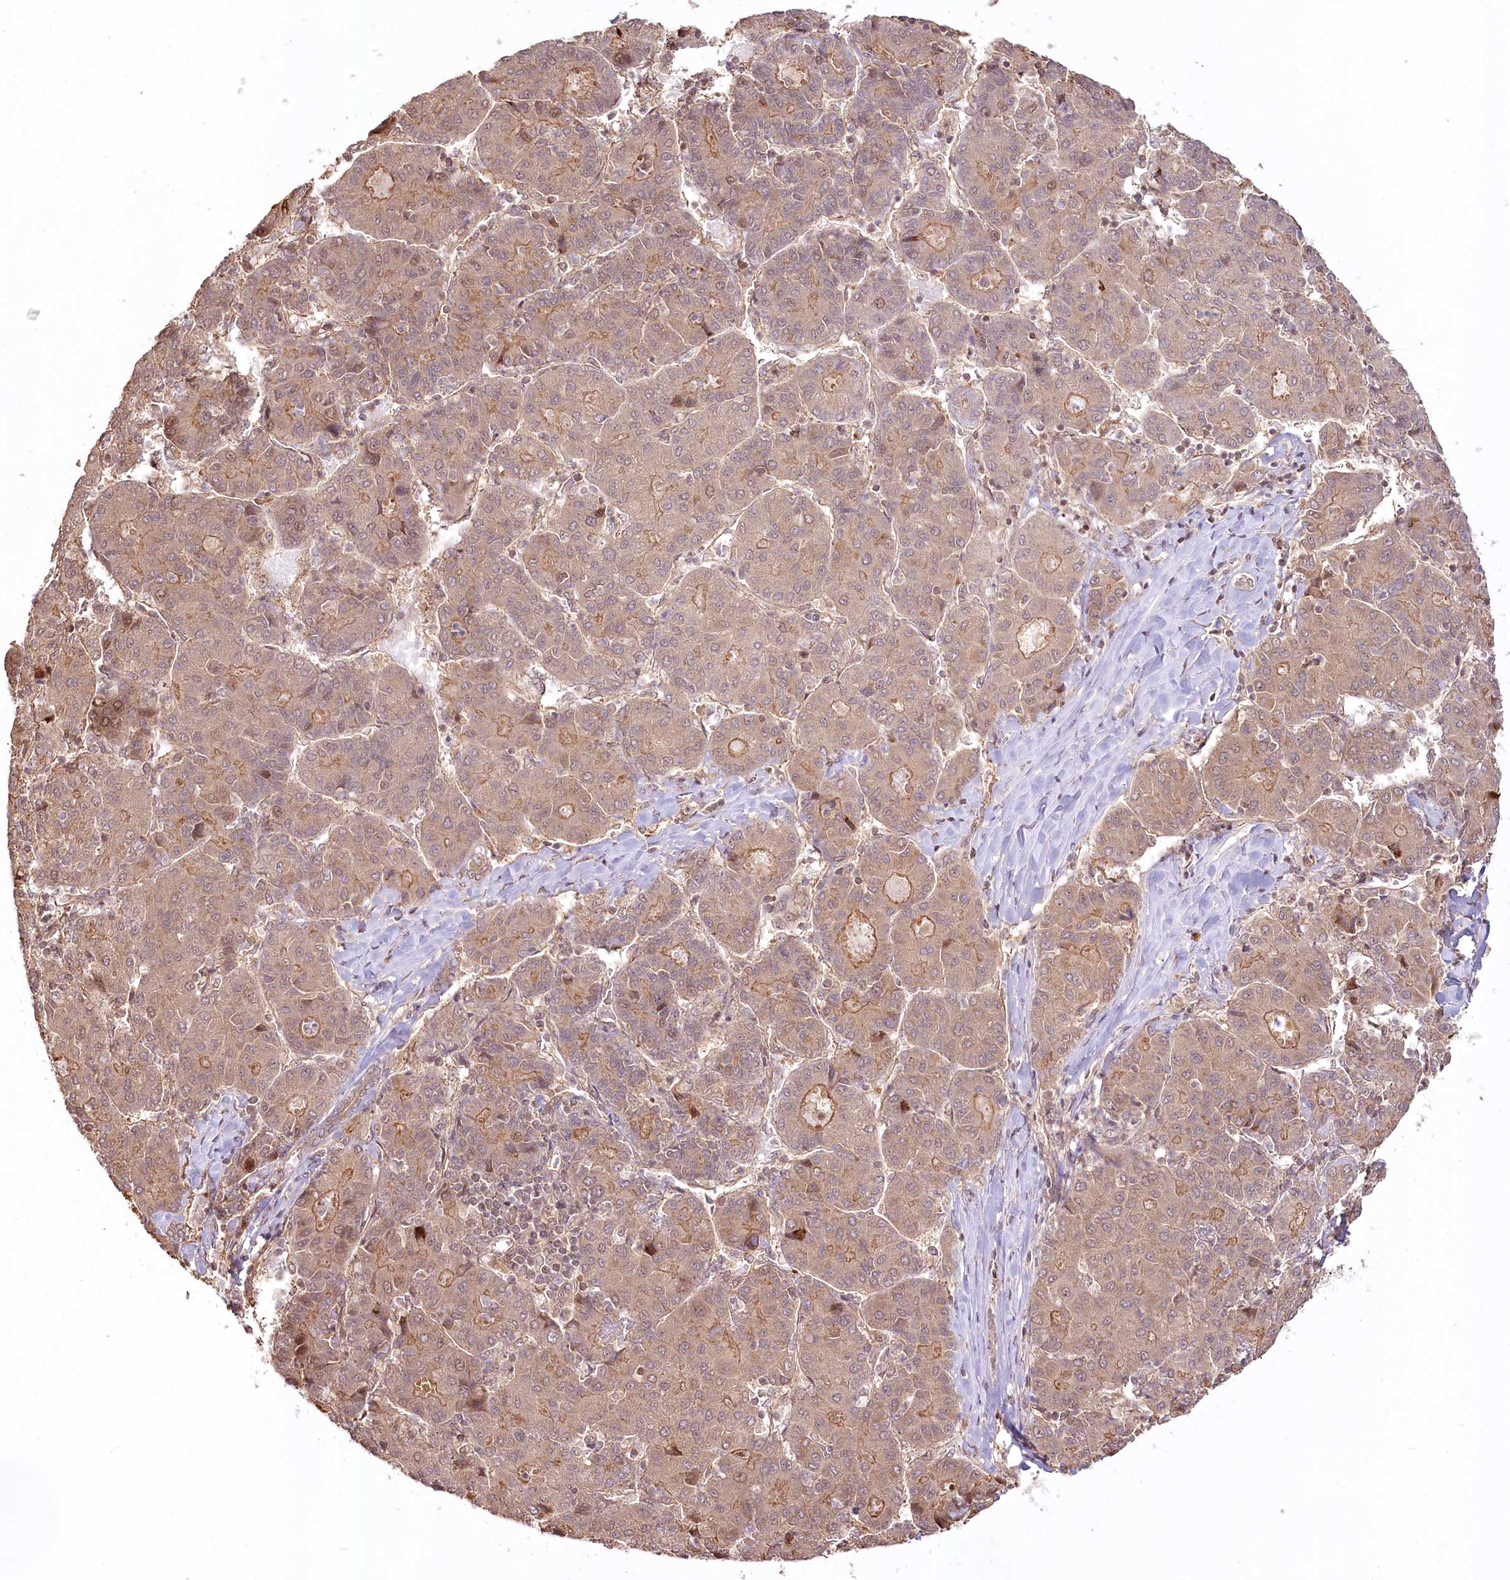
{"staining": {"intensity": "moderate", "quantity": ">75%", "location": "cytoplasmic/membranous"}, "tissue": "liver cancer", "cell_type": "Tumor cells", "image_type": "cancer", "snomed": [{"axis": "morphology", "description": "Carcinoma, Hepatocellular, NOS"}, {"axis": "topography", "description": "Liver"}], "caption": "Approximately >75% of tumor cells in human liver hepatocellular carcinoma demonstrate moderate cytoplasmic/membranous protein staining as visualized by brown immunohistochemical staining.", "gene": "R3HDM2", "patient": {"sex": "male", "age": 65}}